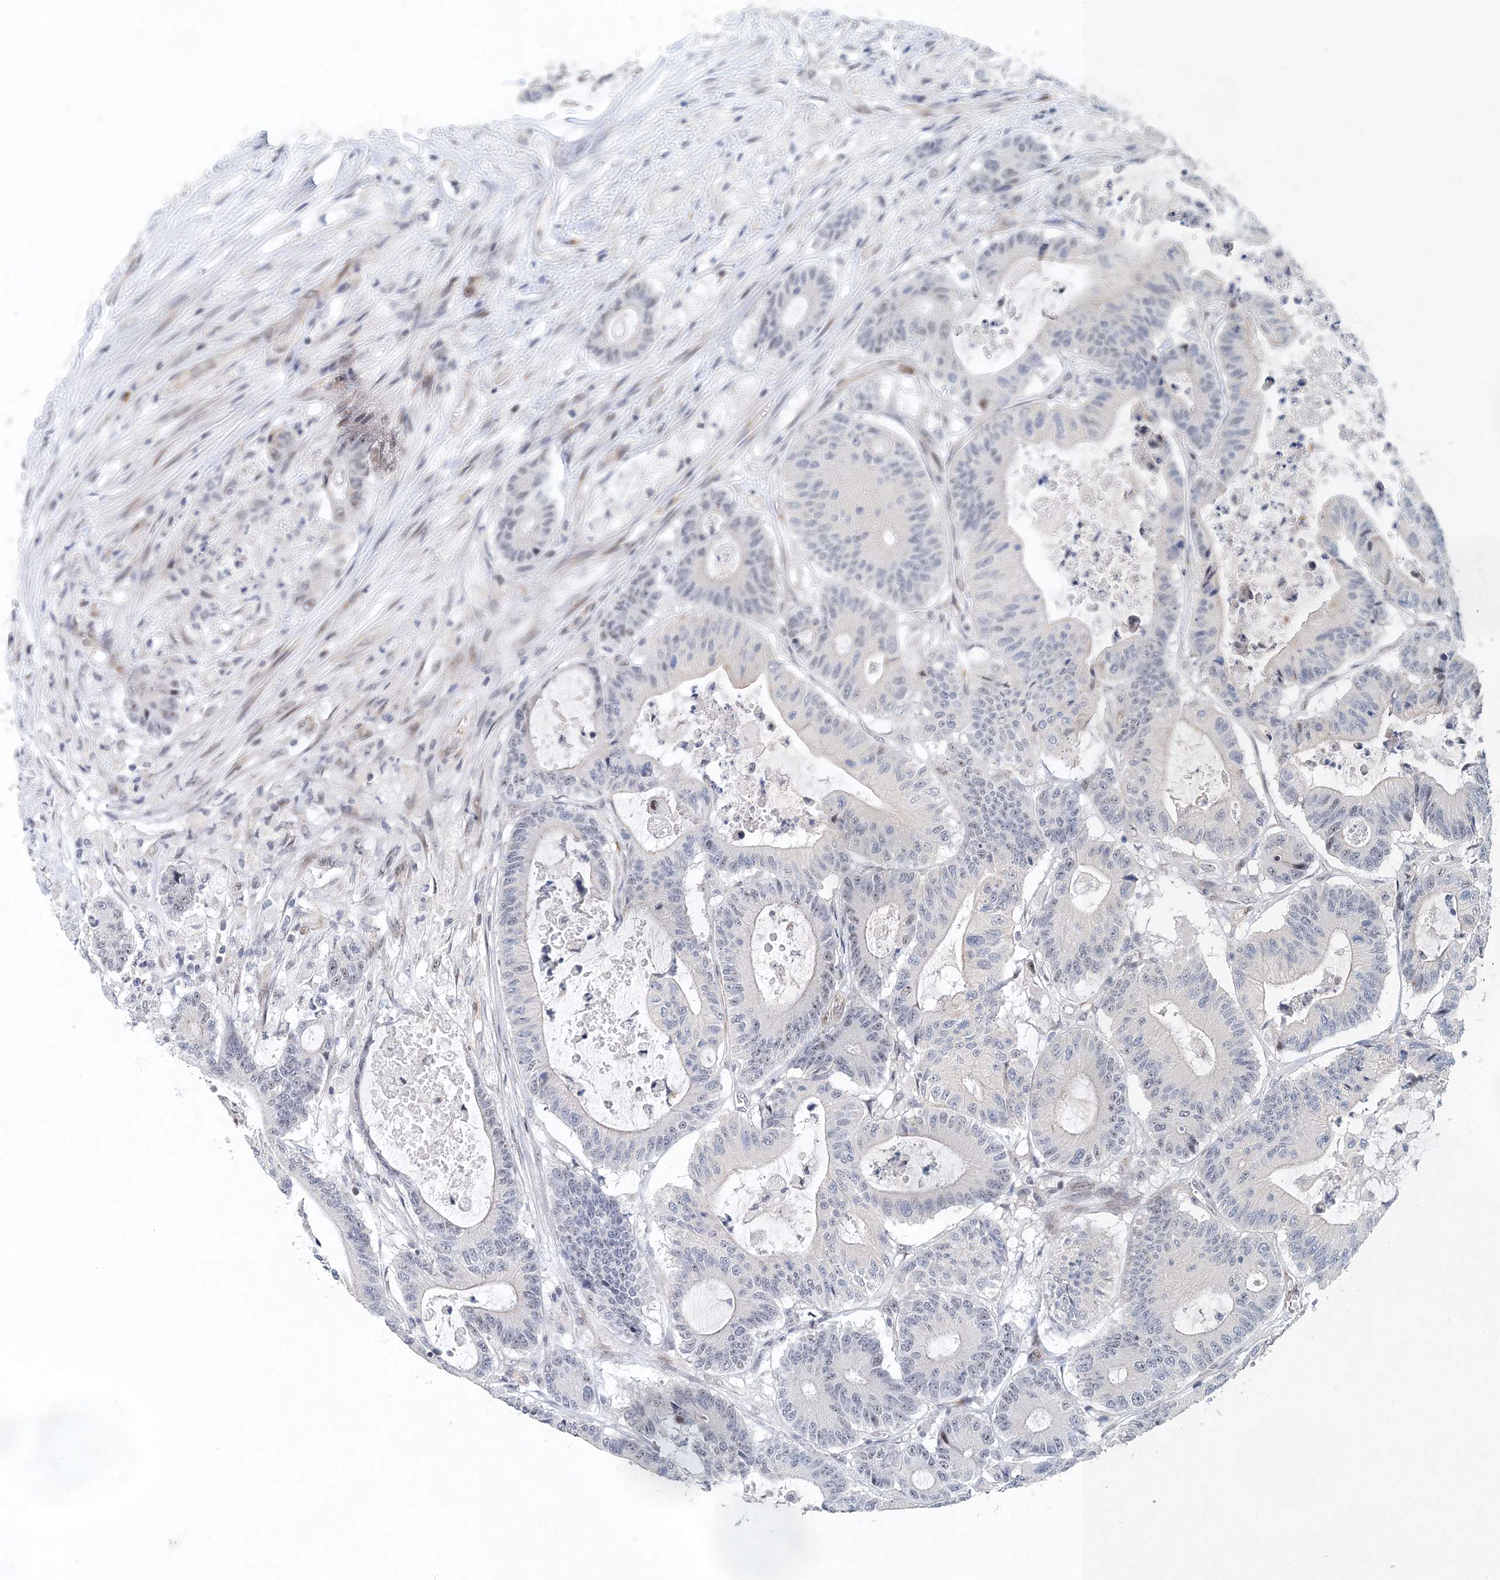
{"staining": {"intensity": "weak", "quantity": "<25%", "location": "nuclear"}, "tissue": "colorectal cancer", "cell_type": "Tumor cells", "image_type": "cancer", "snomed": [{"axis": "morphology", "description": "Adenocarcinoma, NOS"}, {"axis": "topography", "description": "Colon"}], "caption": "Image shows no significant protein positivity in tumor cells of colorectal cancer (adenocarcinoma).", "gene": "UIMC1", "patient": {"sex": "female", "age": 84}}